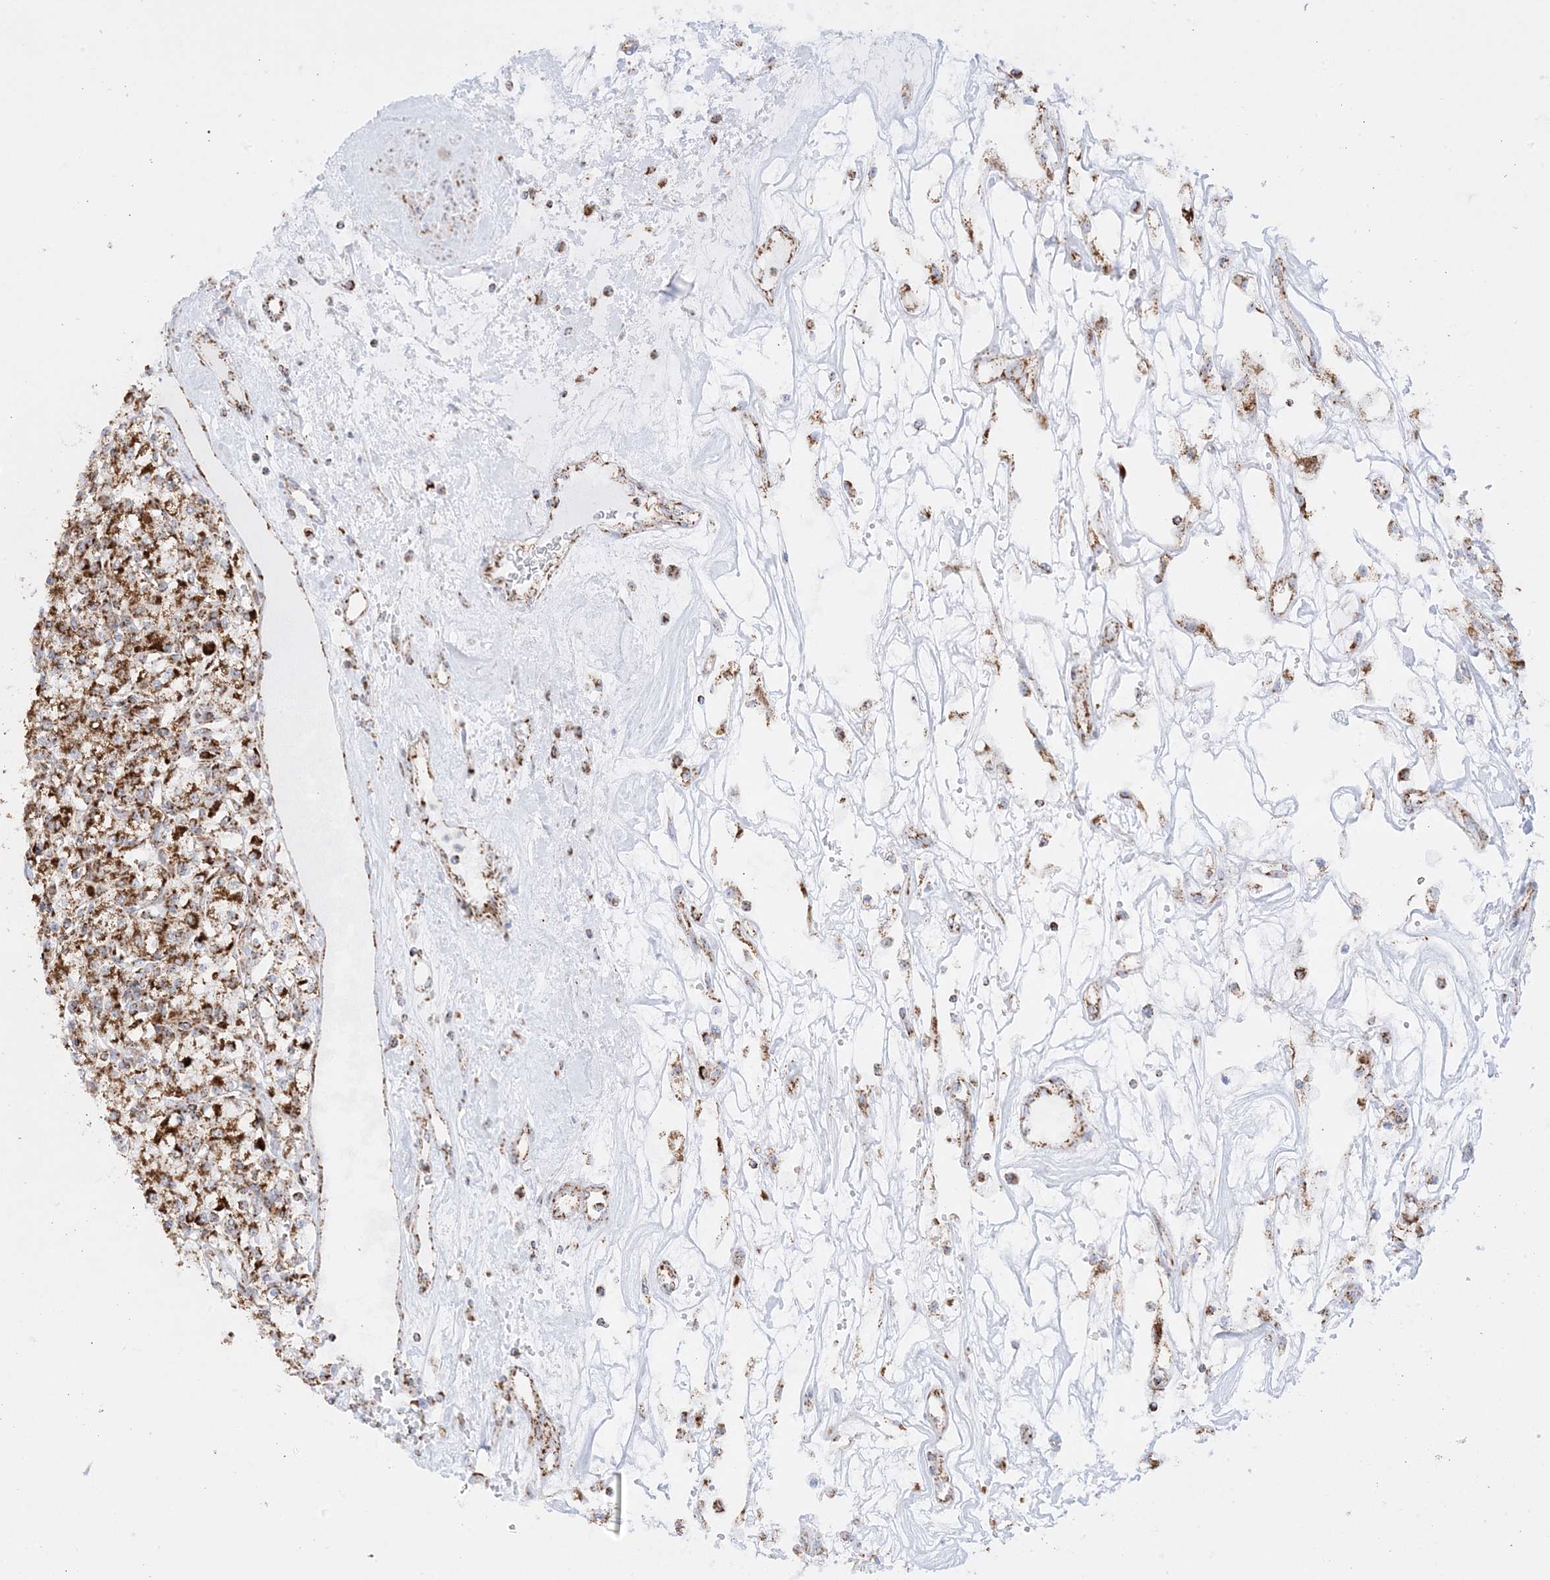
{"staining": {"intensity": "moderate", "quantity": ">75%", "location": "cytoplasmic/membranous"}, "tissue": "renal cancer", "cell_type": "Tumor cells", "image_type": "cancer", "snomed": [{"axis": "morphology", "description": "Adenocarcinoma, NOS"}, {"axis": "topography", "description": "Kidney"}], "caption": "Immunohistochemical staining of human adenocarcinoma (renal) demonstrates moderate cytoplasmic/membranous protein expression in about >75% of tumor cells.", "gene": "MRPS36", "patient": {"sex": "female", "age": 59}}